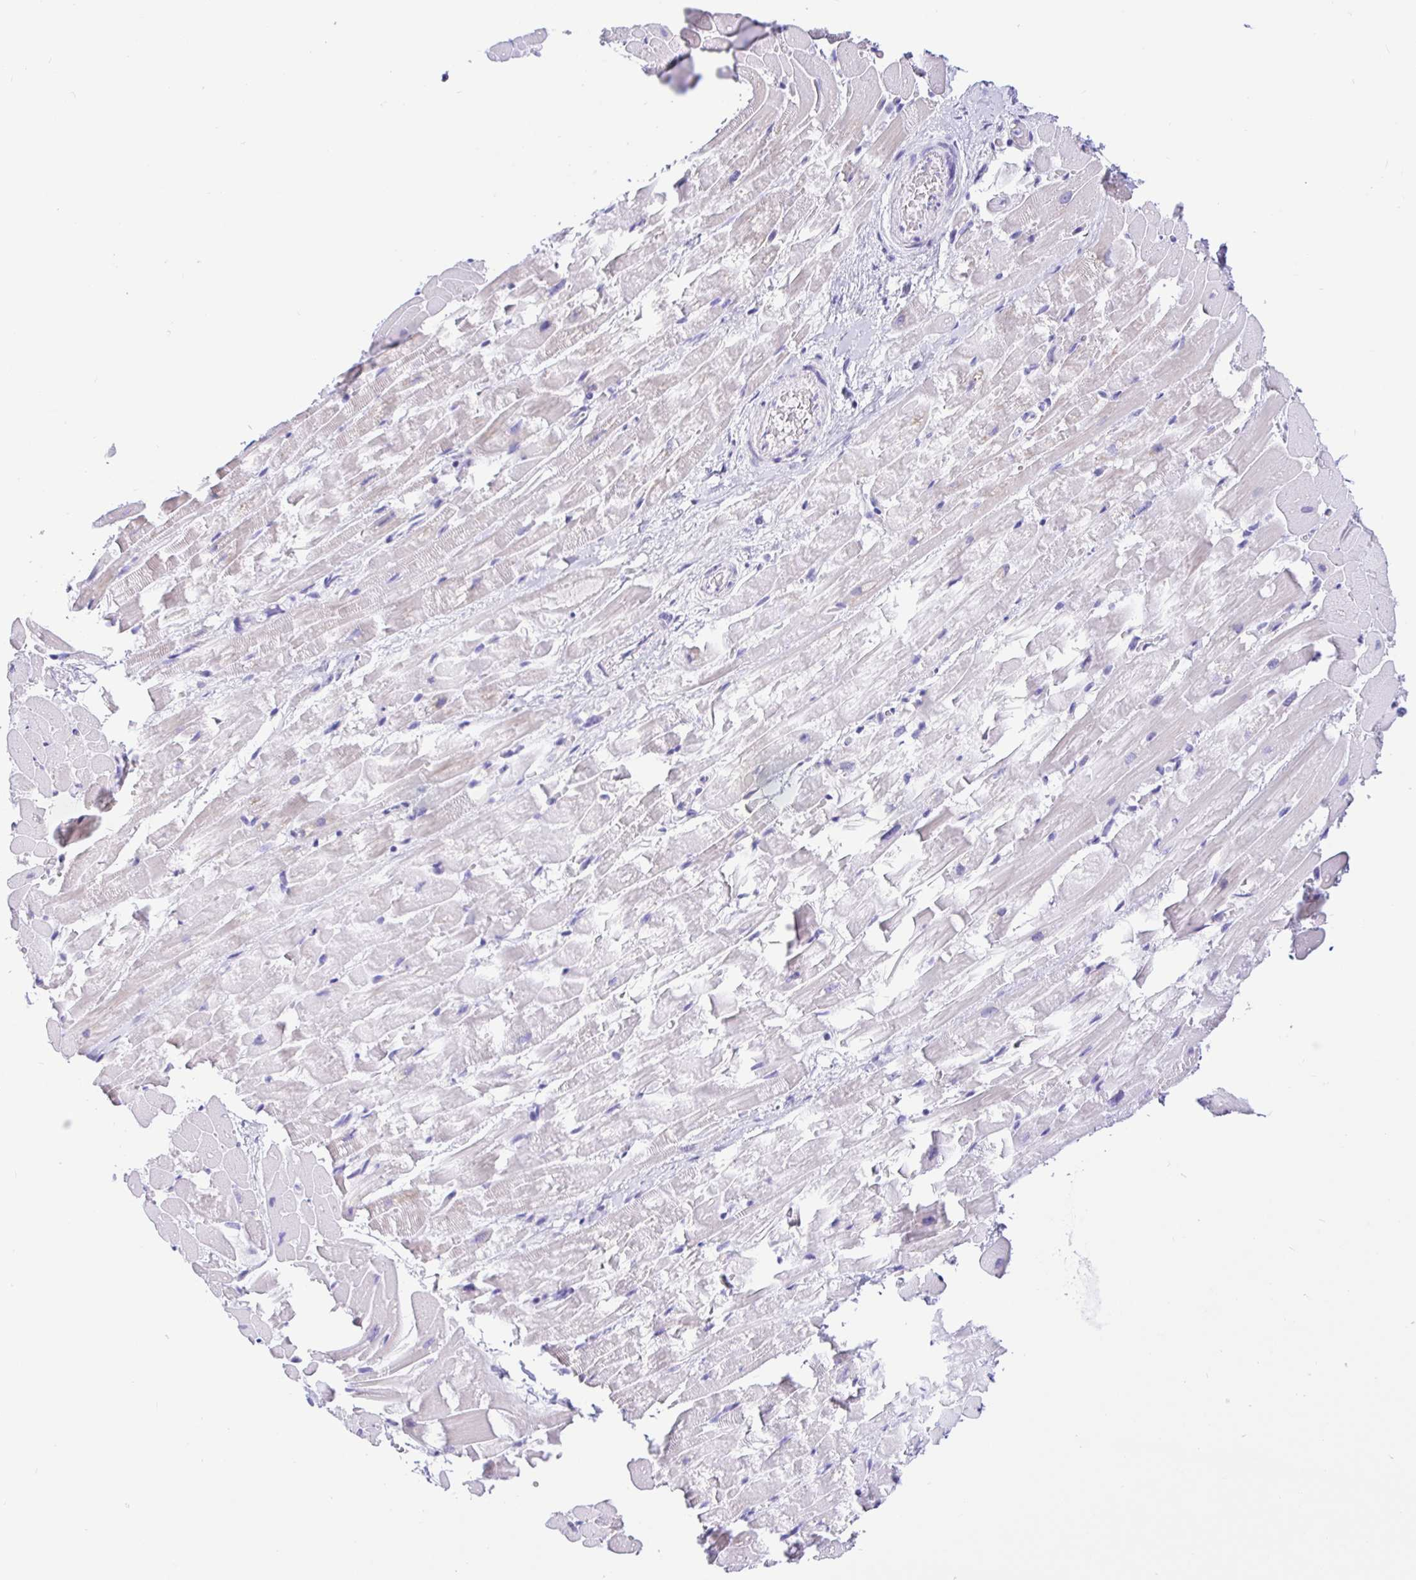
{"staining": {"intensity": "negative", "quantity": "none", "location": "none"}, "tissue": "heart muscle", "cell_type": "Cardiomyocytes", "image_type": "normal", "snomed": [{"axis": "morphology", "description": "Normal tissue, NOS"}, {"axis": "topography", "description": "Heart"}], "caption": "An IHC photomicrograph of benign heart muscle is shown. There is no staining in cardiomyocytes of heart muscle. (Stains: DAB immunohistochemistry with hematoxylin counter stain, Microscopy: brightfield microscopy at high magnification).", "gene": "PRAMEF18", "patient": {"sex": "male", "age": 37}}